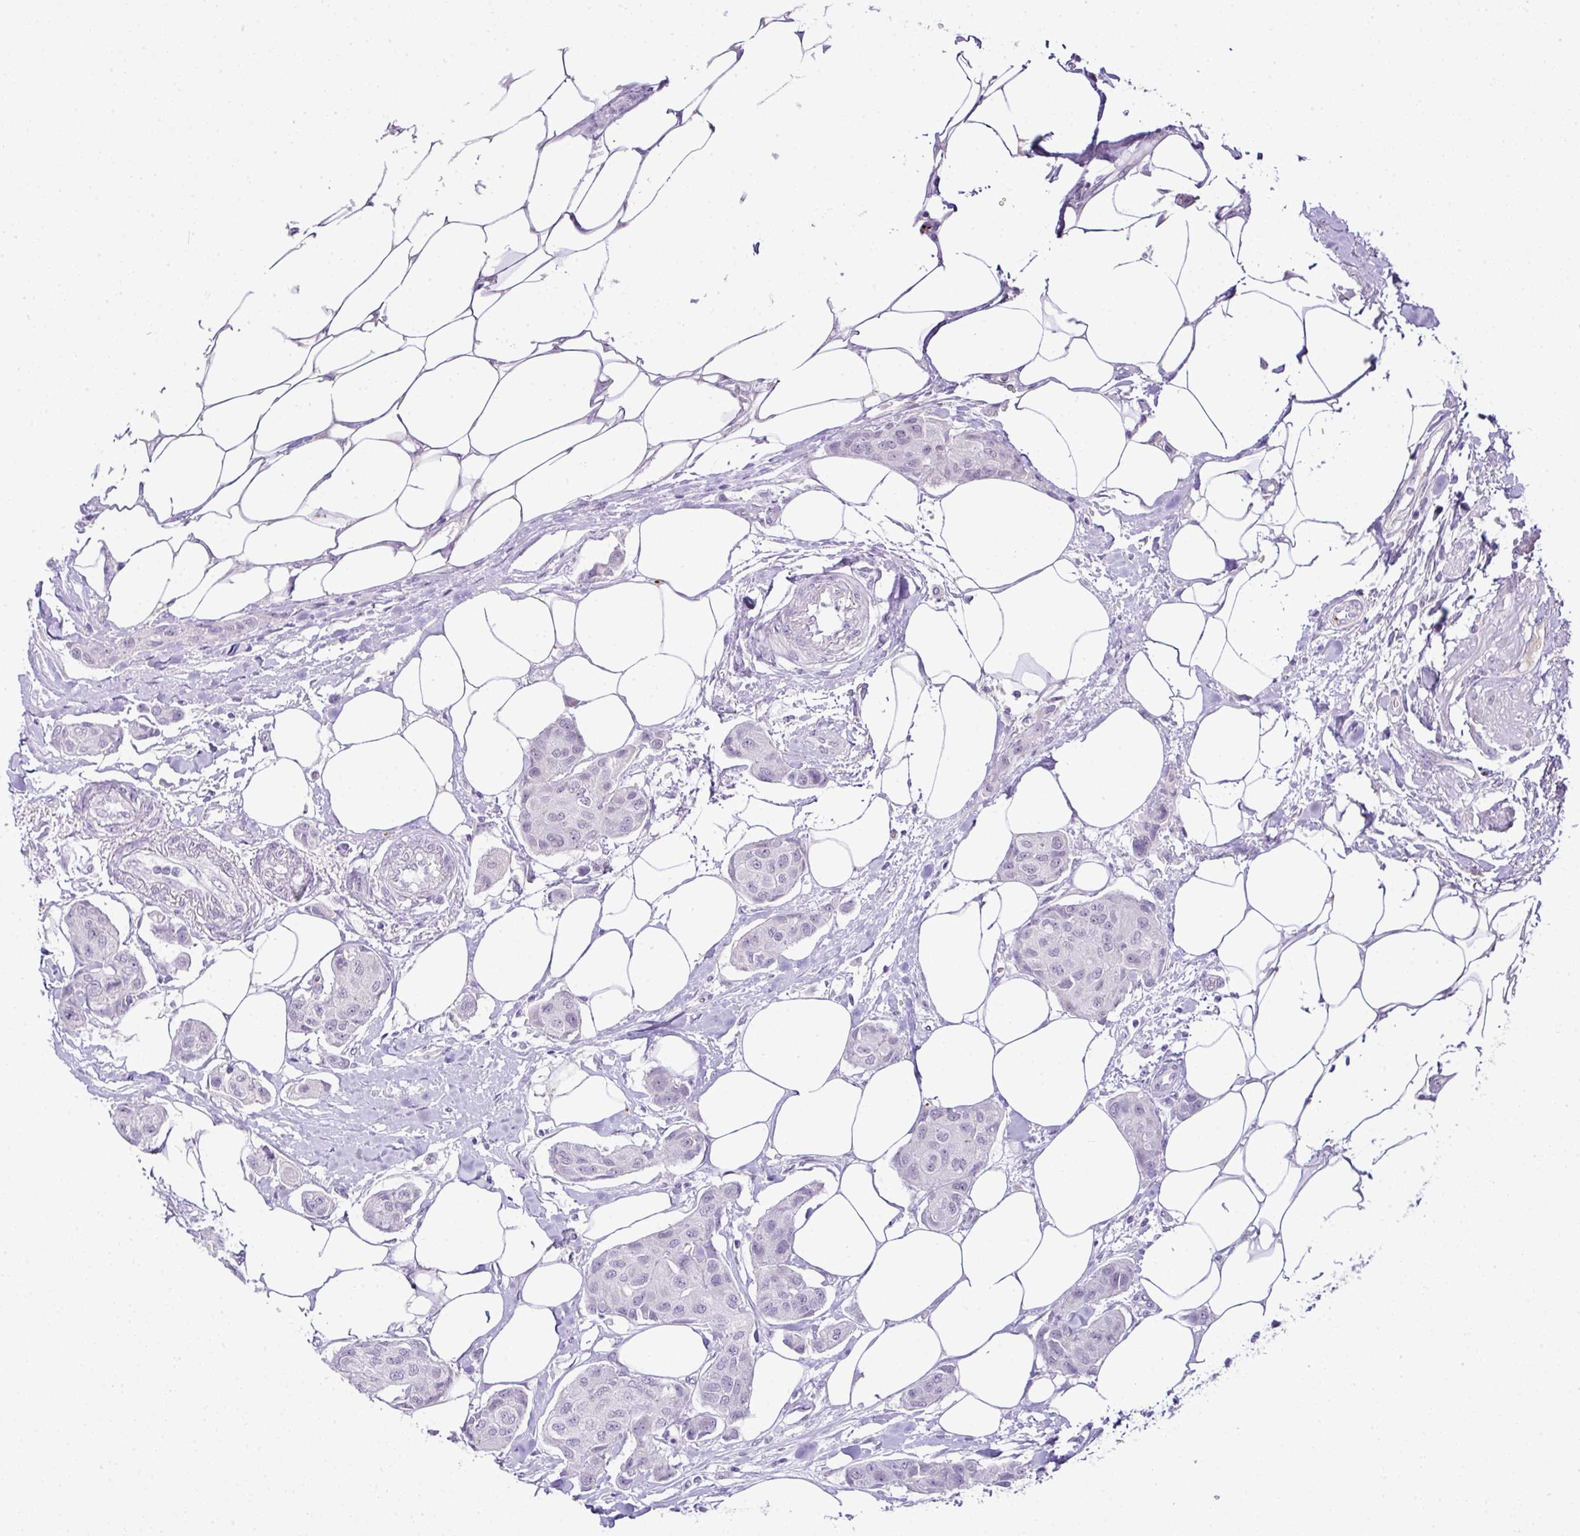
{"staining": {"intensity": "negative", "quantity": "none", "location": "none"}, "tissue": "breast cancer", "cell_type": "Tumor cells", "image_type": "cancer", "snomed": [{"axis": "morphology", "description": "Duct carcinoma"}, {"axis": "topography", "description": "Breast"}, {"axis": "topography", "description": "Lymph node"}], "caption": "This is an IHC image of infiltrating ductal carcinoma (breast). There is no expression in tumor cells.", "gene": "CMTM5", "patient": {"sex": "female", "age": 80}}